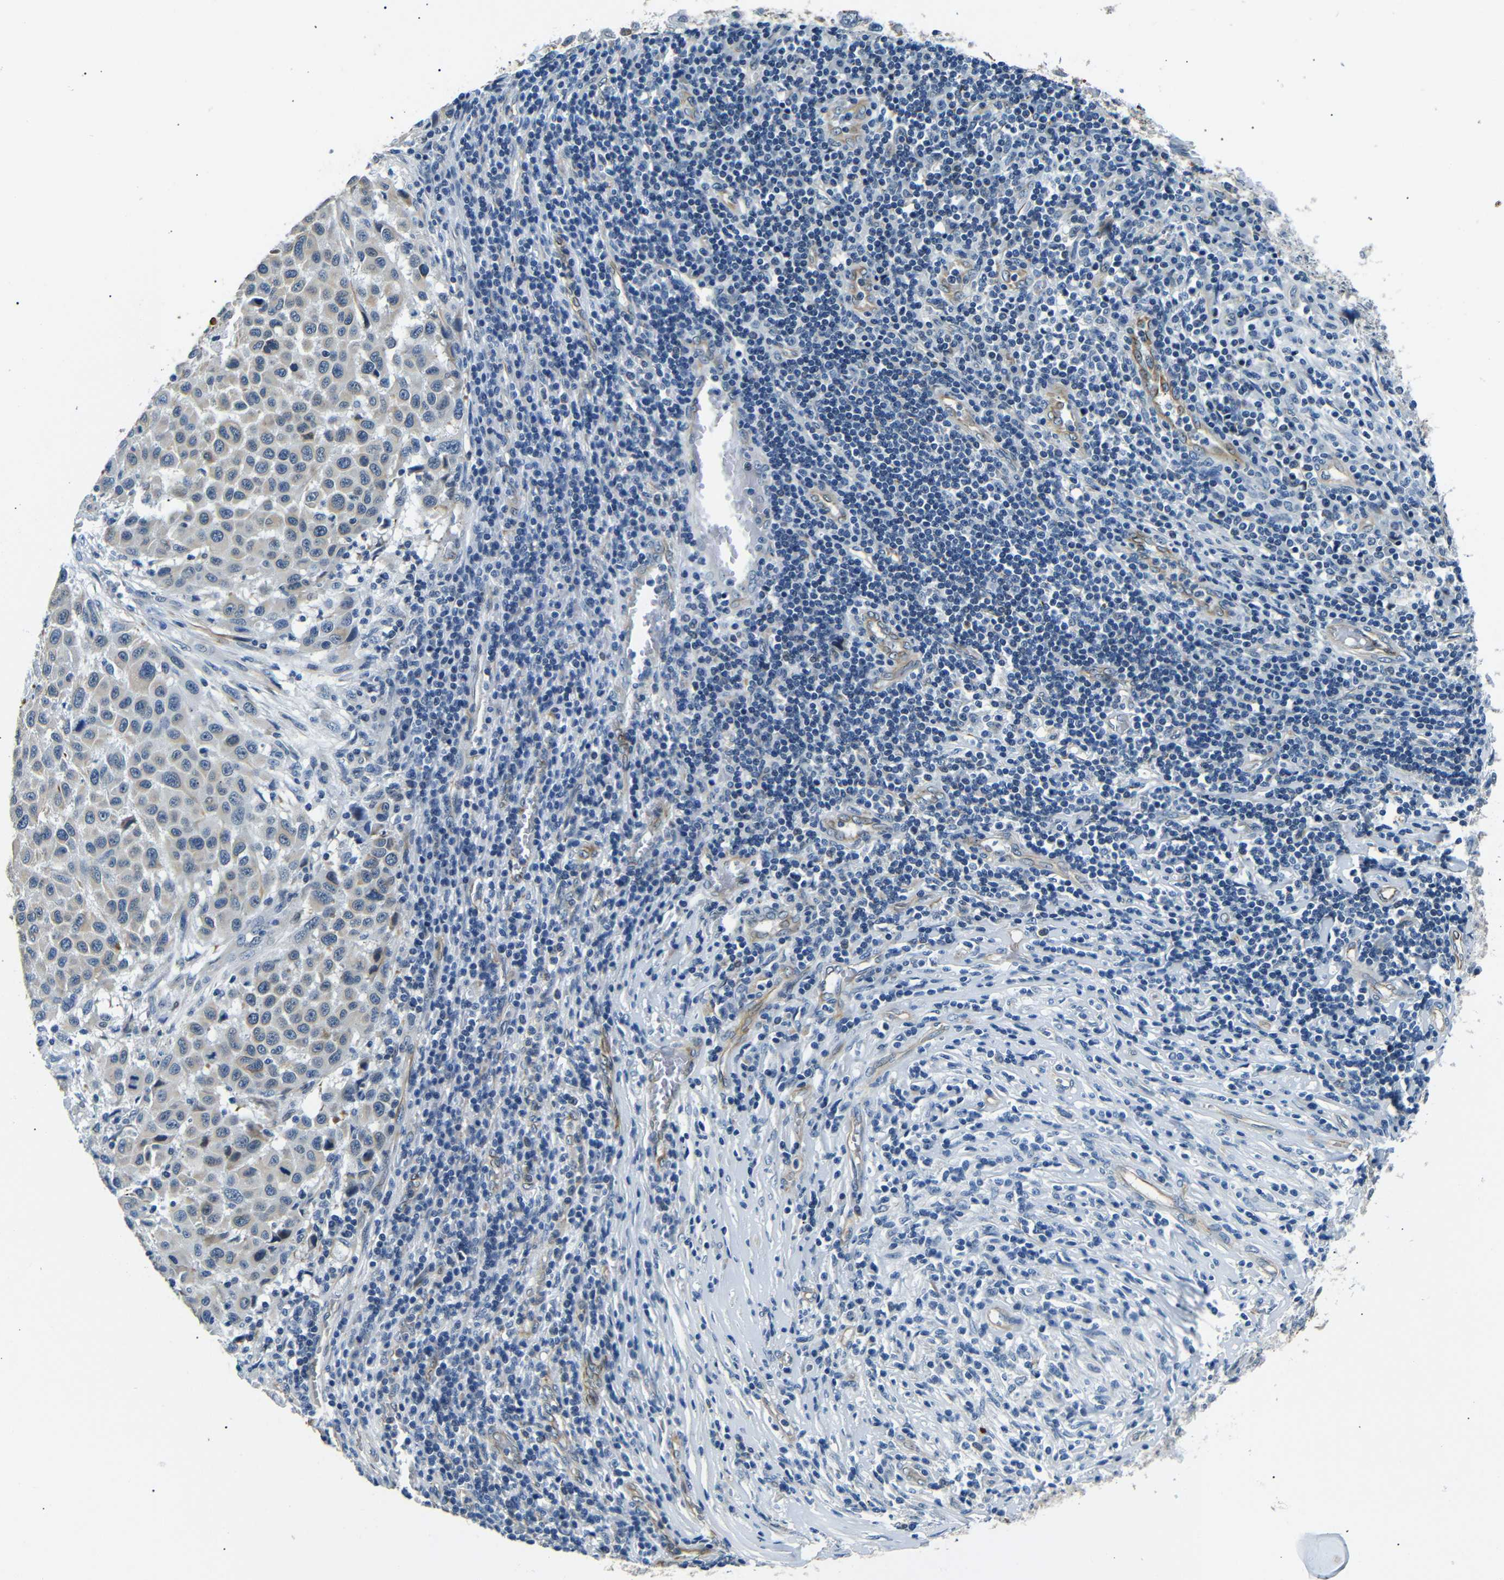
{"staining": {"intensity": "weak", "quantity": "<25%", "location": "cytoplasmic/membranous"}, "tissue": "melanoma", "cell_type": "Tumor cells", "image_type": "cancer", "snomed": [{"axis": "morphology", "description": "Malignant melanoma, Metastatic site"}, {"axis": "topography", "description": "Lymph node"}], "caption": "Photomicrograph shows no protein expression in tumor cells of malignant melanoma (metastatic site) tissue. (IHC, brightfield microscopy, high magnification).", "gene": "TAFA1", "patient": {"sex": "male", "age": 61}}